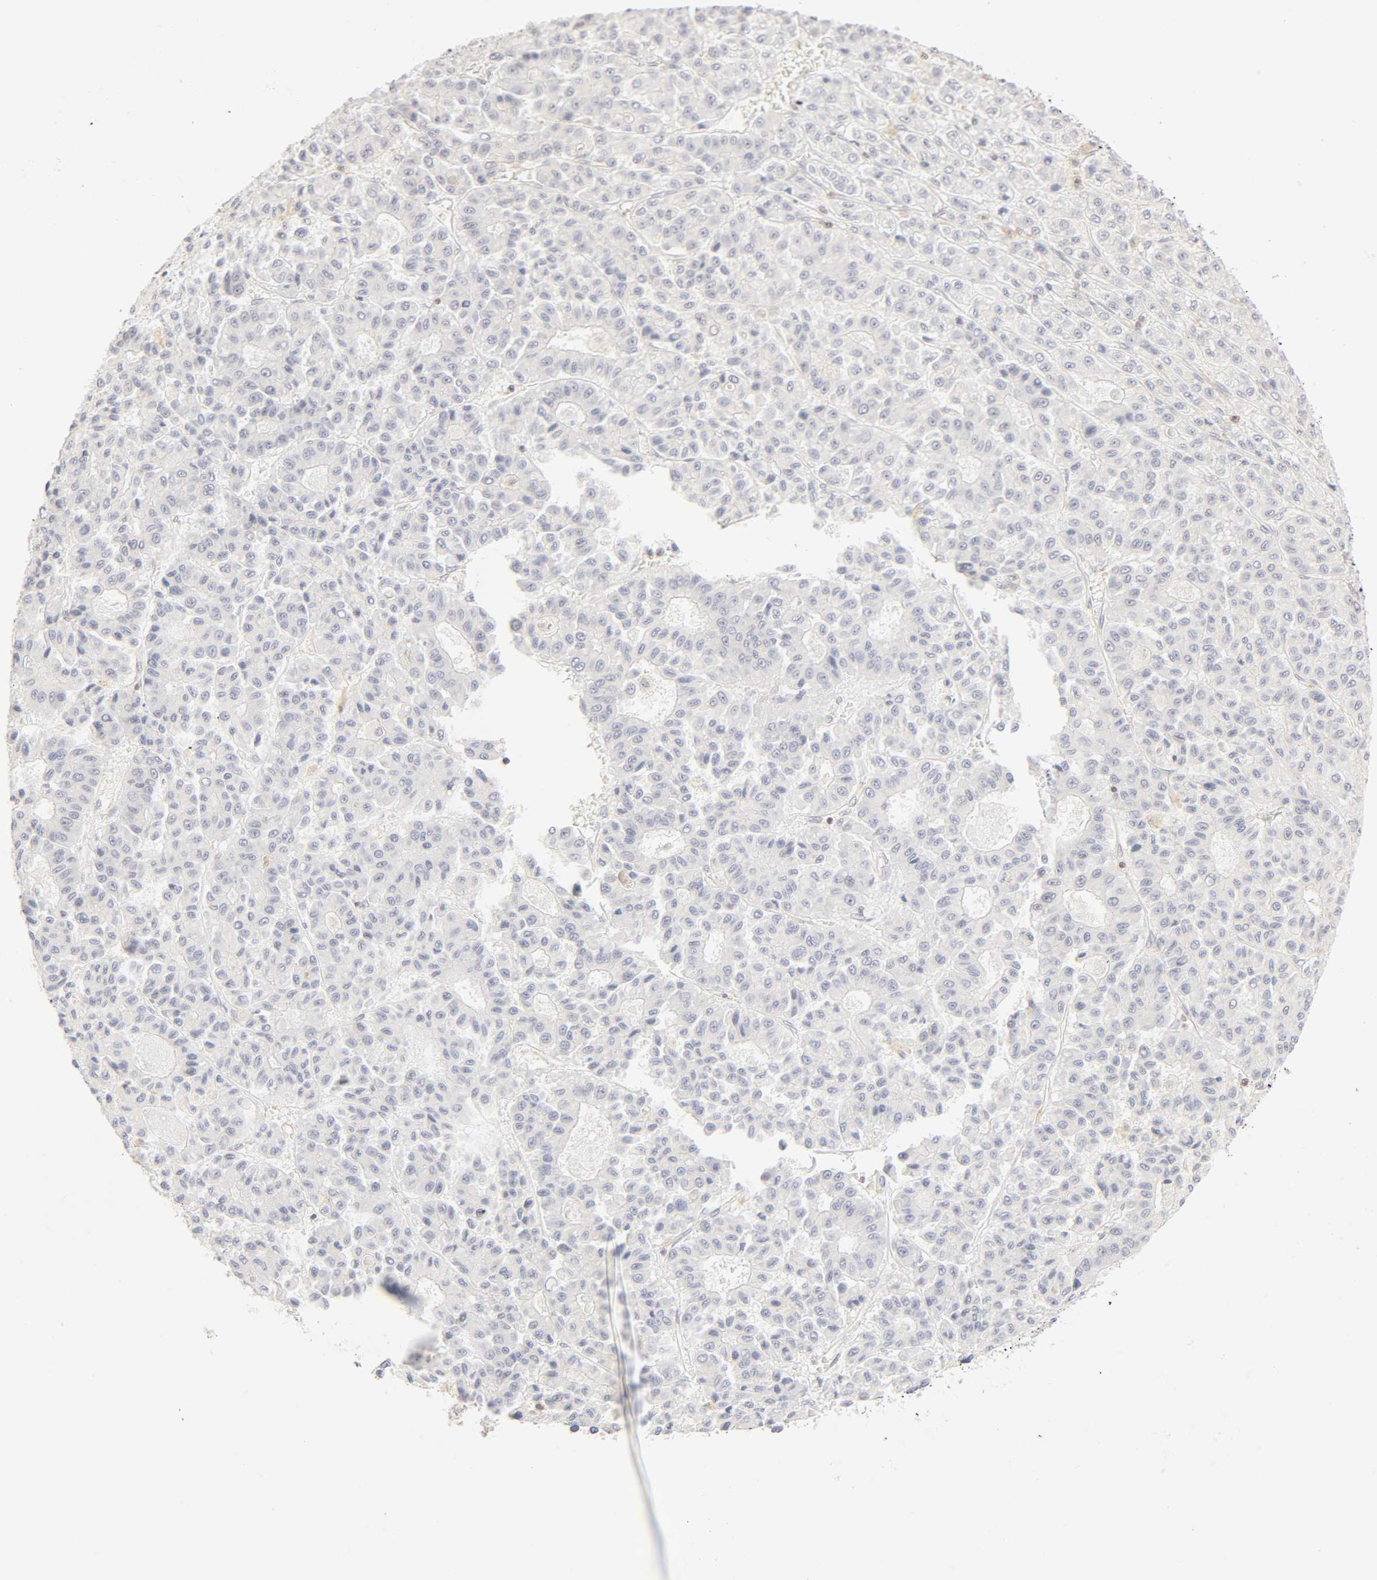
{"staining": {"intensity": "negative", "quantity": "none", "location": "none"}, "tissue": "liver cancer", "cell_type": "Tumor cells", "image_type": "cancer", "snomed": [{"axis": "morphology", "description": "Carcinoma, Hepatocellular, NOS"}, {"axis": "topography", "description": "Liver"}], "caption": "Histopathology image shows no protein expression in tumor cells of liver cancer tissue.", "gene": "KIF2A", "patient": {"sex": "male", "age": 70}}